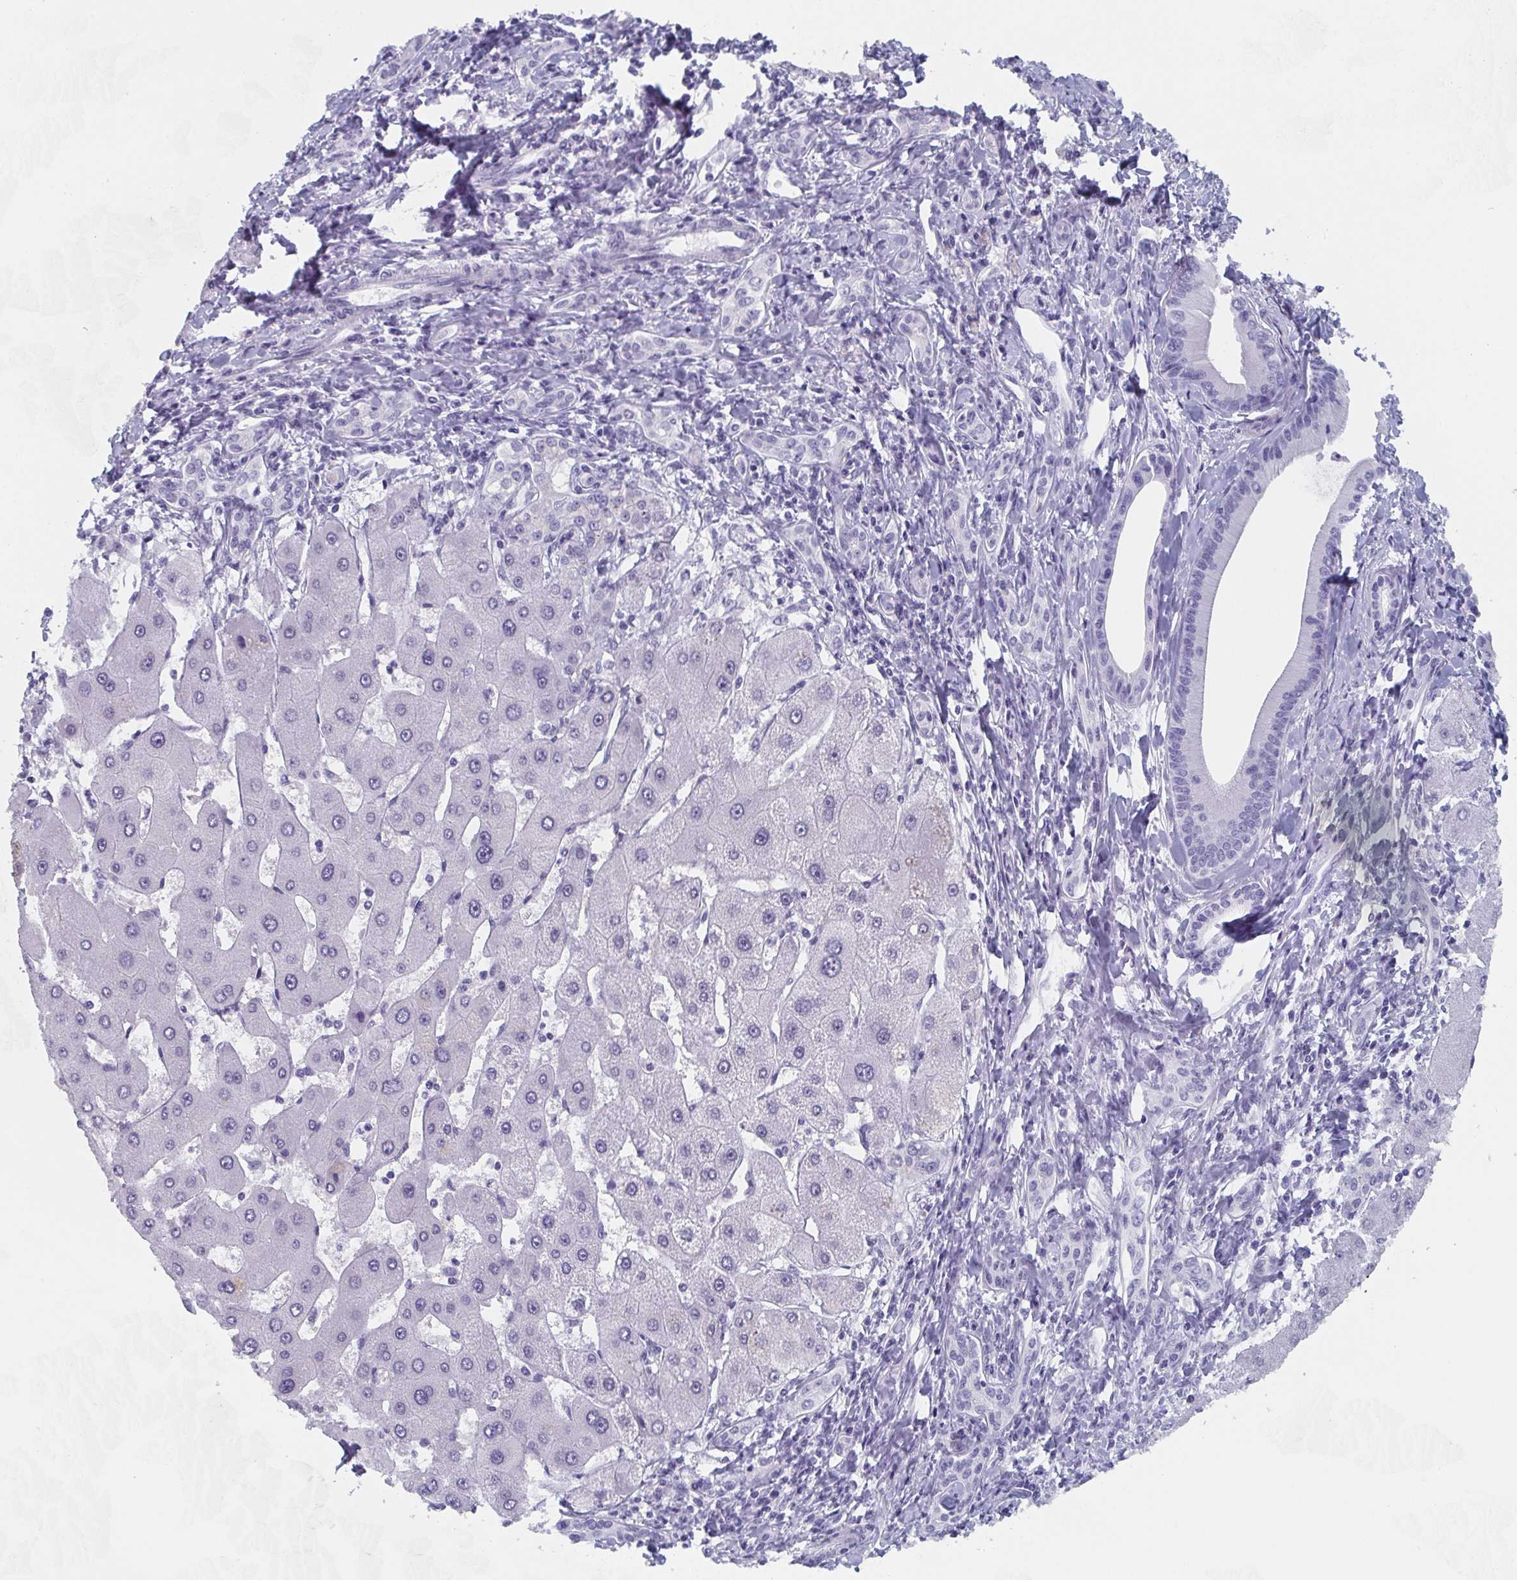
{"staining": {"intensity": "negative", "quantity": "none", "location": "none"}, "tissue": "liver cancer", "cell_type": "Tumor cells", "image_type": "cancer", "snomed": [{"axis": "morphology", "description": "Cholangiocarcinoma"}, {"axis": "topography", "description": "Liver"}], "caption": "This image is of liver cancer stained with immunohistochemistry (IHC) to label a protein in brown with the nuclei are counter-stained blue. There is no expression in tumor cells. (Brightfield microscopy of DAB immunohistochemistry at high magnification).", "gene": "DYDC2", "patient": {"sex": "male", "age": 66}}